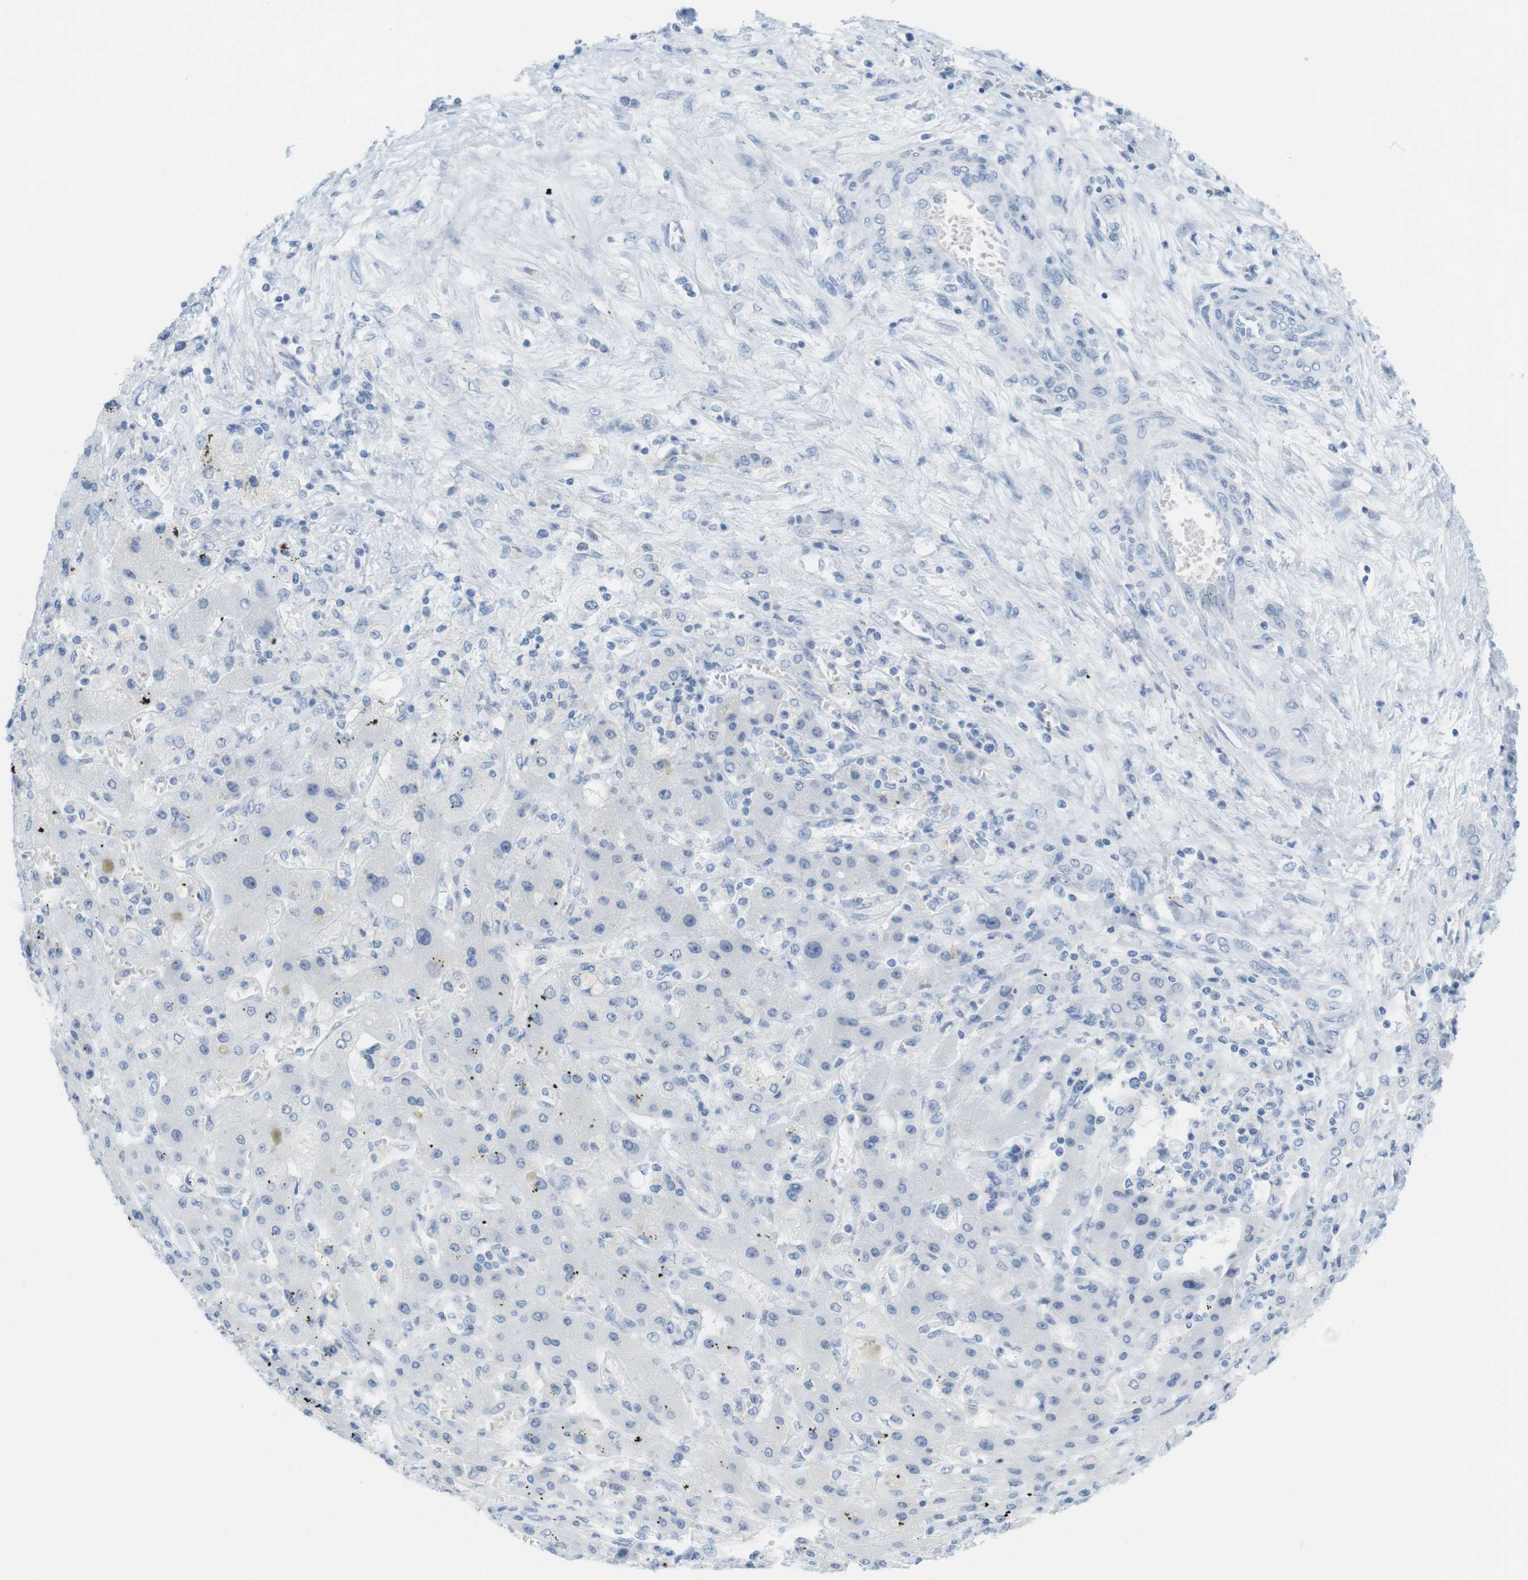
{"staining": {"intensity": "negative", "quantity": "none", "location": "none"}, "tissue": "liver cancer", "cell_type": "Tumor cells", "image_type": "cancer", "snomed": [{"axis": "morphology", "description": "Cholangiocarcinoma"}, {"axis": "topography", "description": "Liver"}], "caption": "Micrograph shows no protein staining in tumor cells of liver cholangiocarcinoma tissue.", "gene": "TNNT2", "patient": {"sex": "female", "age": 52}}